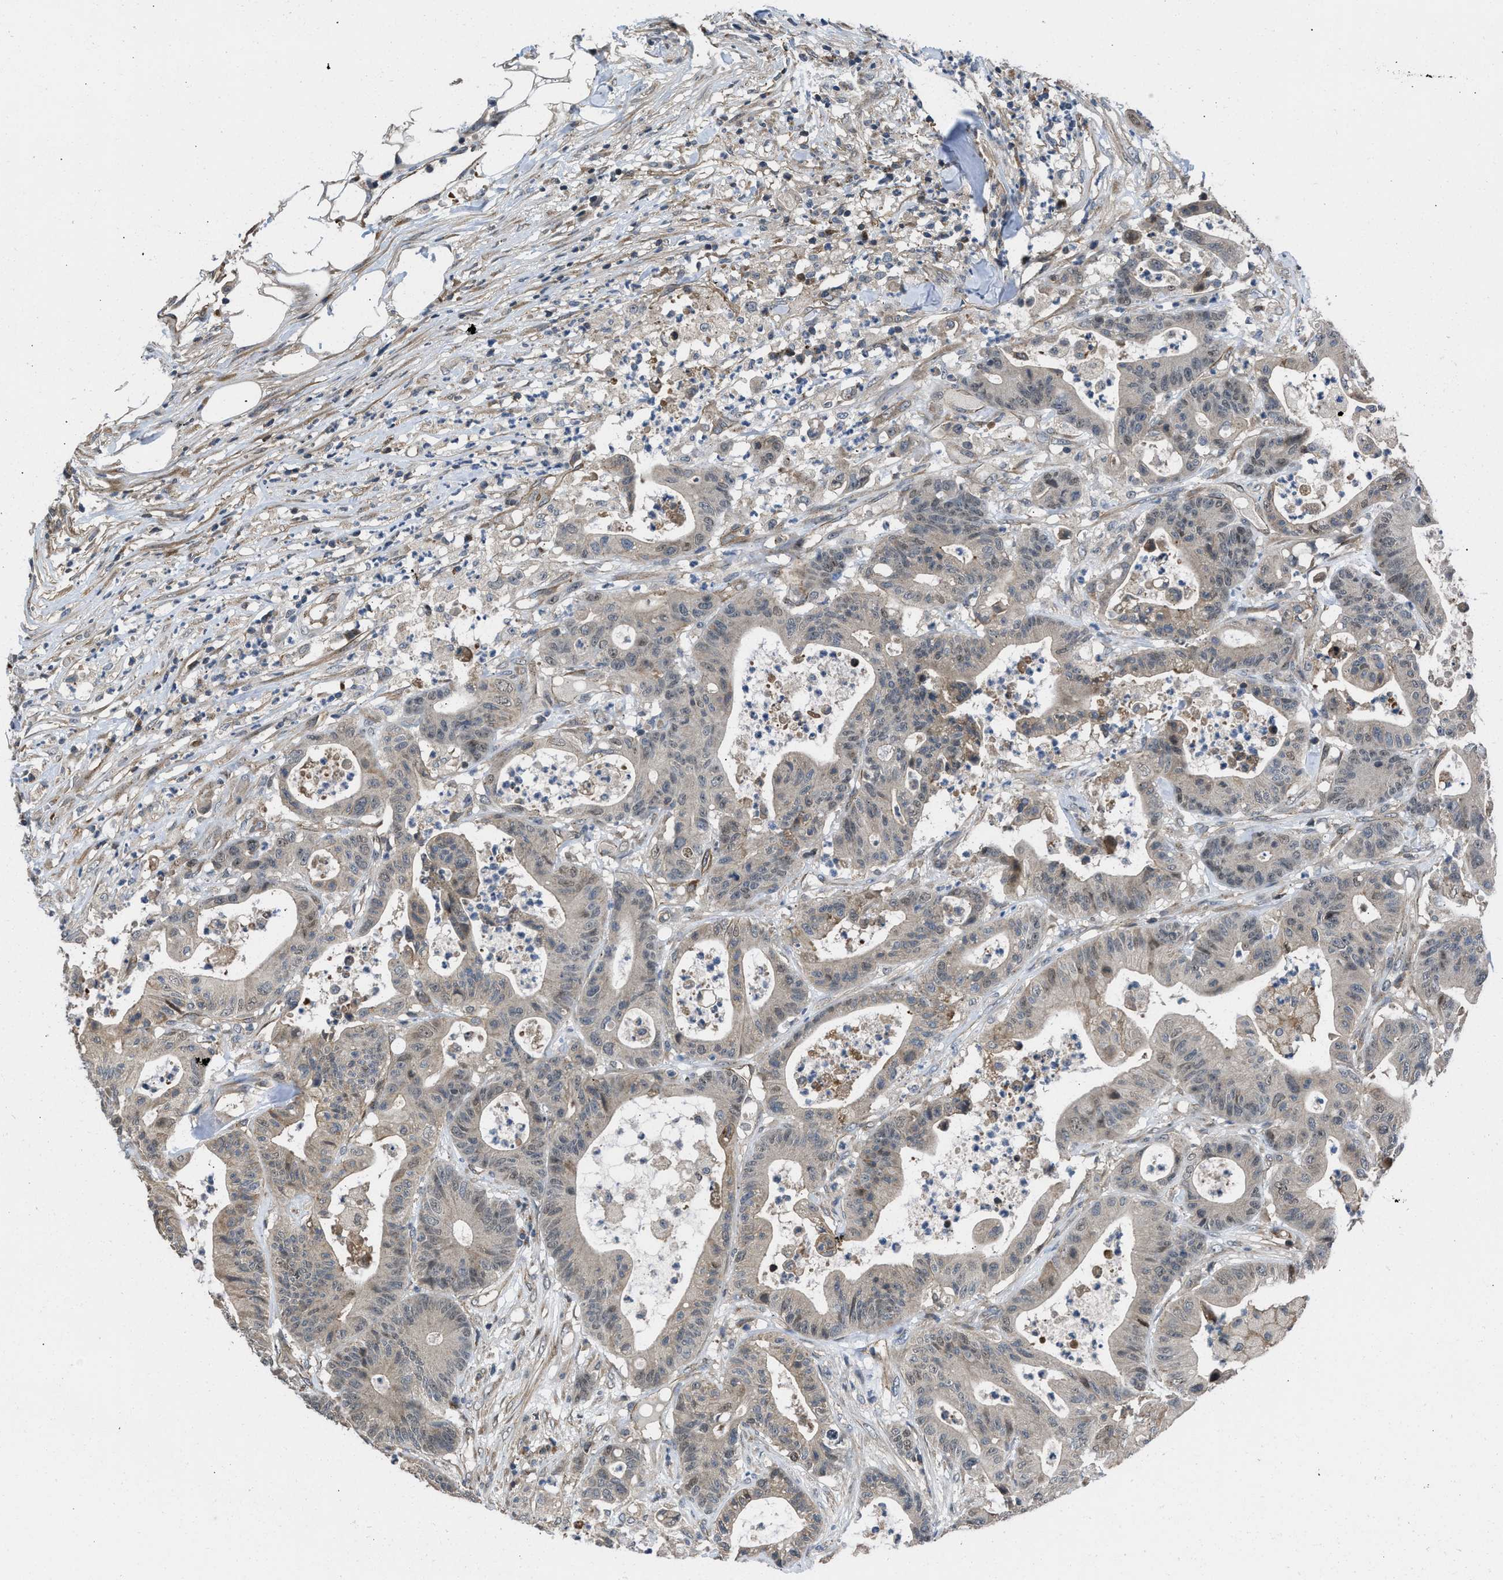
{"staining": {"intensity": "weak", "quantity": "<25%", "location": "nuclear"}, "tissue": "colorectal cancer", "cell_type": "Tumor cells", "image_type": "cancer", "snomed": [{"axis": "morphology", "description": "Adenocarcinoma, NOS"}, {"axis": "topography", "description": "Colon"}], "caption": "The image reveals no staining of tumor cells in adenocarcinoma (colorectal).", "gene": "GPATCH2L", "patient": {"sex": "female", "age": 84}}